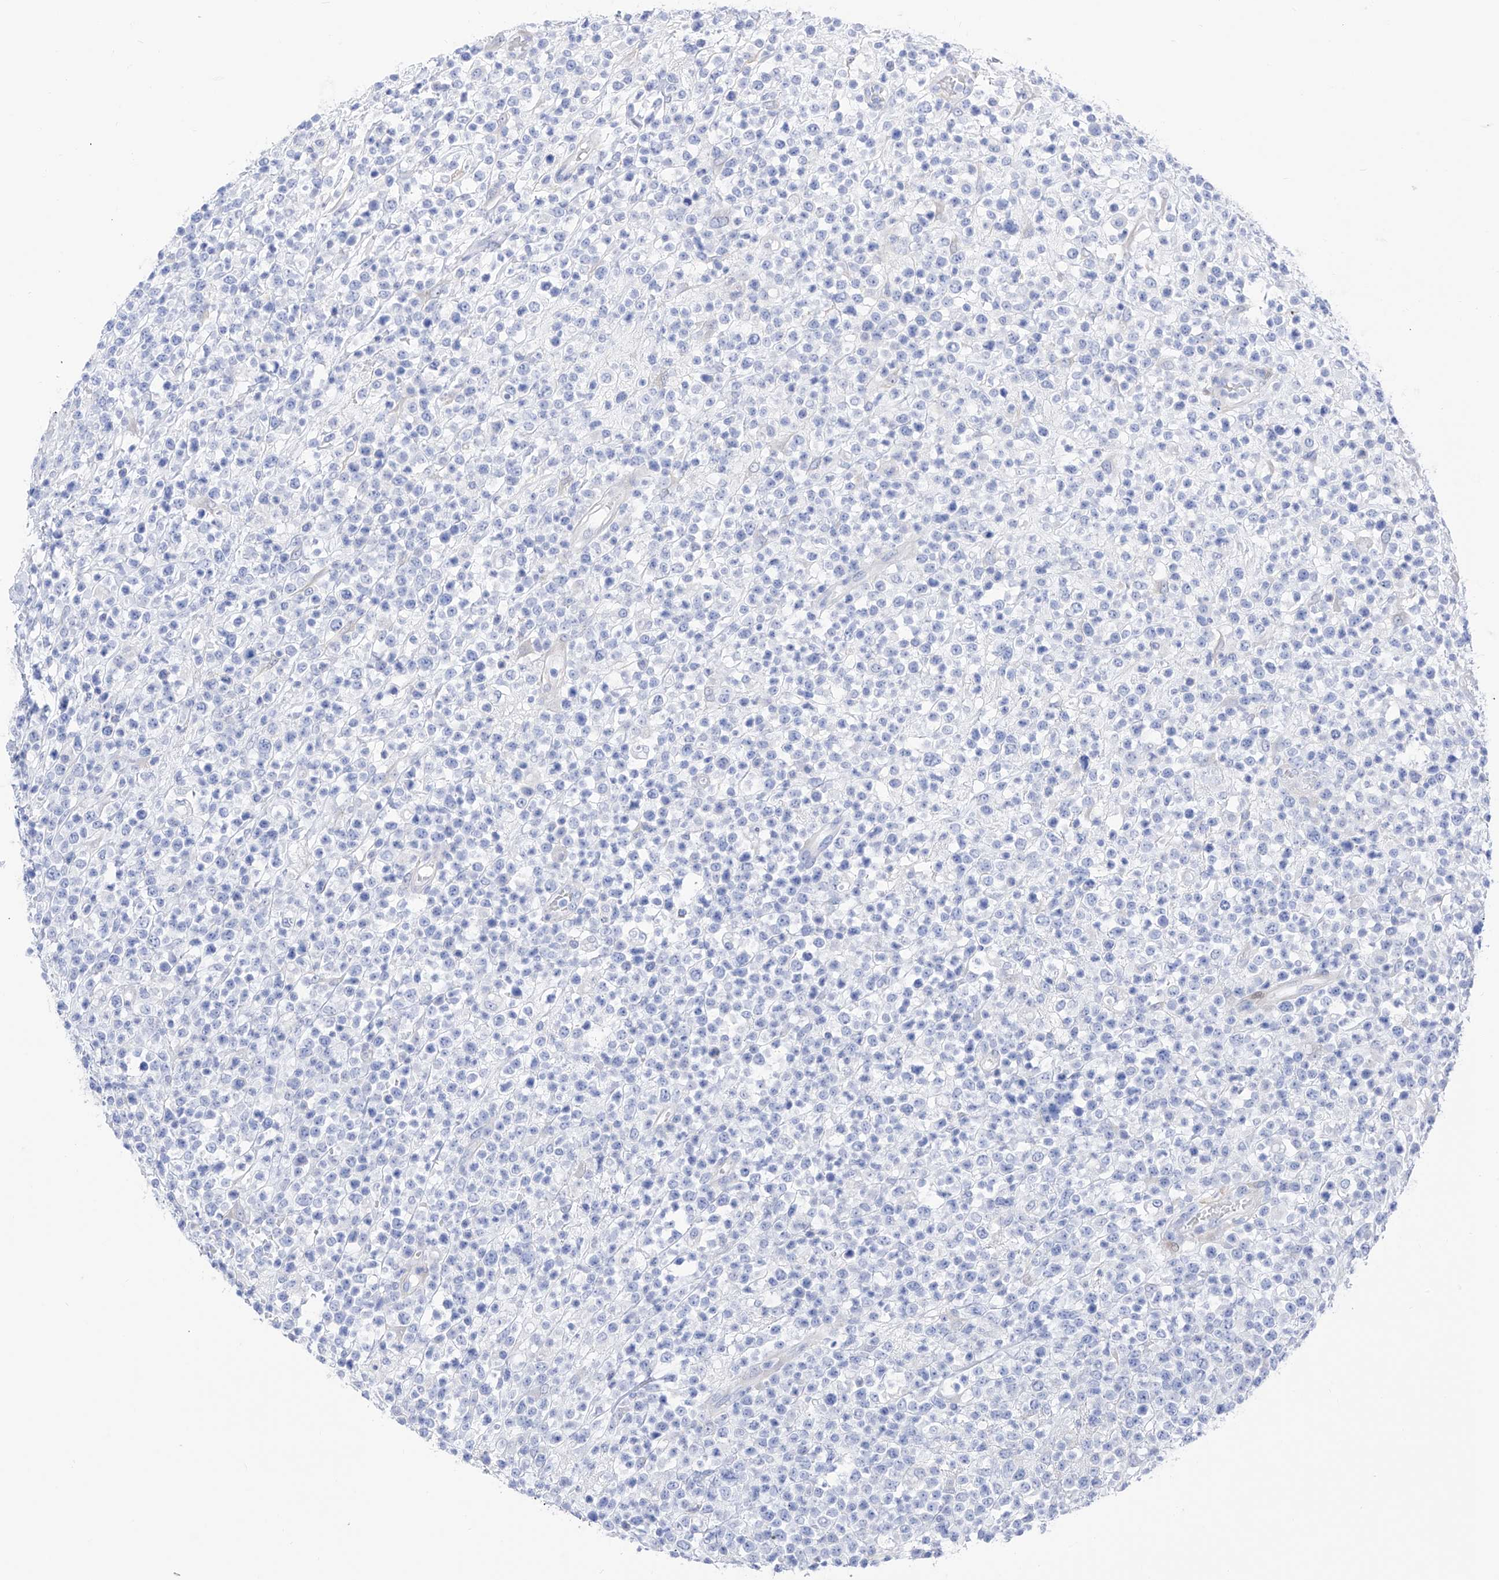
{"staining": {"intensity": "negative", "quantity": "none", "location": "none"}, "tissue": "lymphoma", "cell_type": "Tumor cells", "image_type": "cancer", "snomed": [{"axis": "morphology", "description": "Malignant lymphoma, non-Hodgkin's type, High grade"}, {"axis": "topography", "description": "Colon"}], "caption": "IHC photomicrograph of neoplastic tissue: lymphoma stained with DAB demonstrates no significant protein positivity in tumor cells. The staining was performed using DAB to visualize the protein expression in brown, while the nuclei were stained in blue with hematoxylin (Magnification: 20x).", "gene": "TRPC7", "patient": {"sex": "female", "age": 53}}